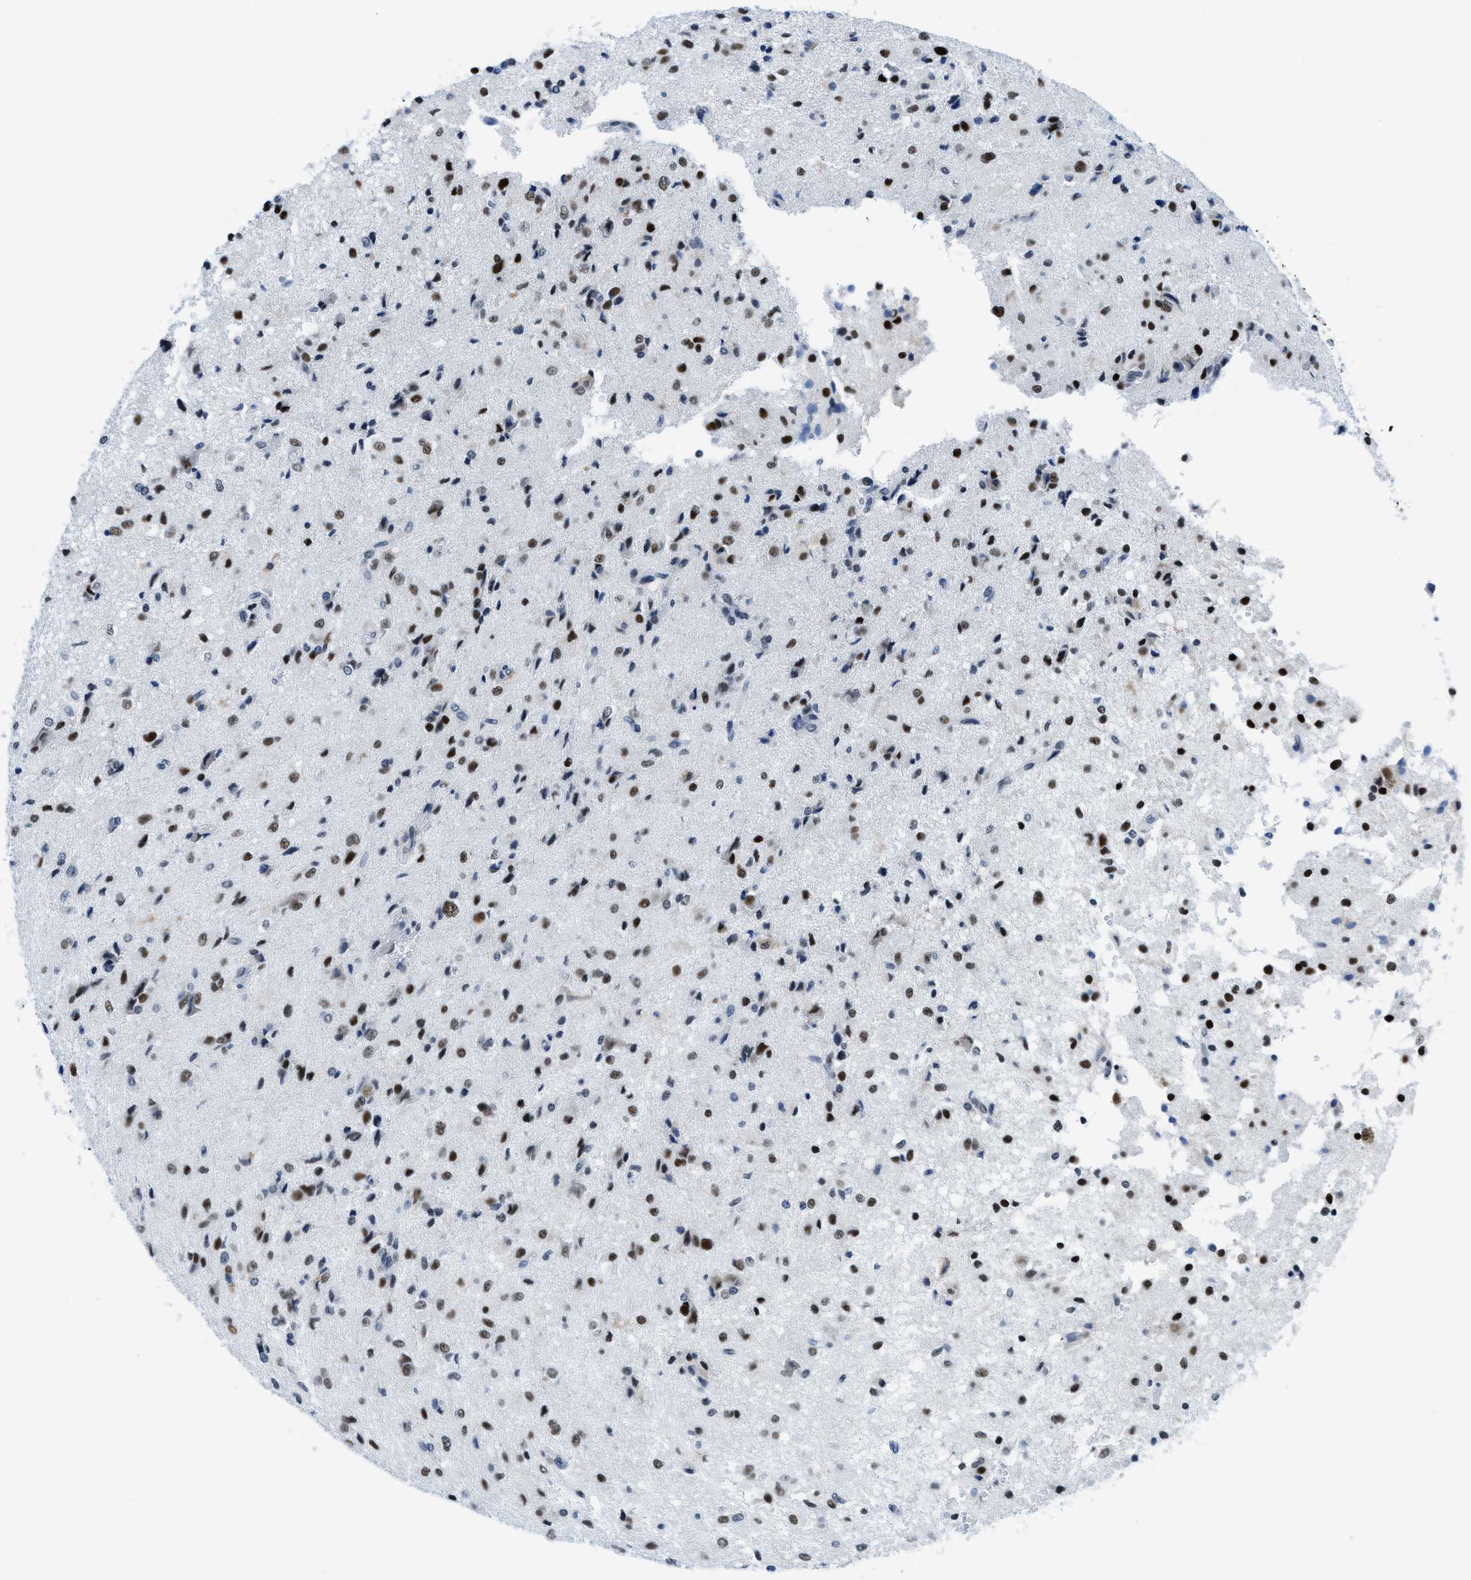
{"staining": {"intensity": "strong", "quantity": "25%-75%", "location": "nuclear"}, "tissue": "glioma", "cell_type": "Tumor cells", "image_type": "cancer", "snomed": [{"axis": "morphology", "description": "Glioma, malignant, High grade"}, {"axis": "topography", "description": "Brain"}], "caption": "Immunohistochemistry photomicrograph of human glioma stained for a protein (brown), which reveals high levels of strong nuclear expression in about 25%-75% of tumor cells.", "gene": "SMARCAD1", "patient": {"sex": "female", "age": 59}}